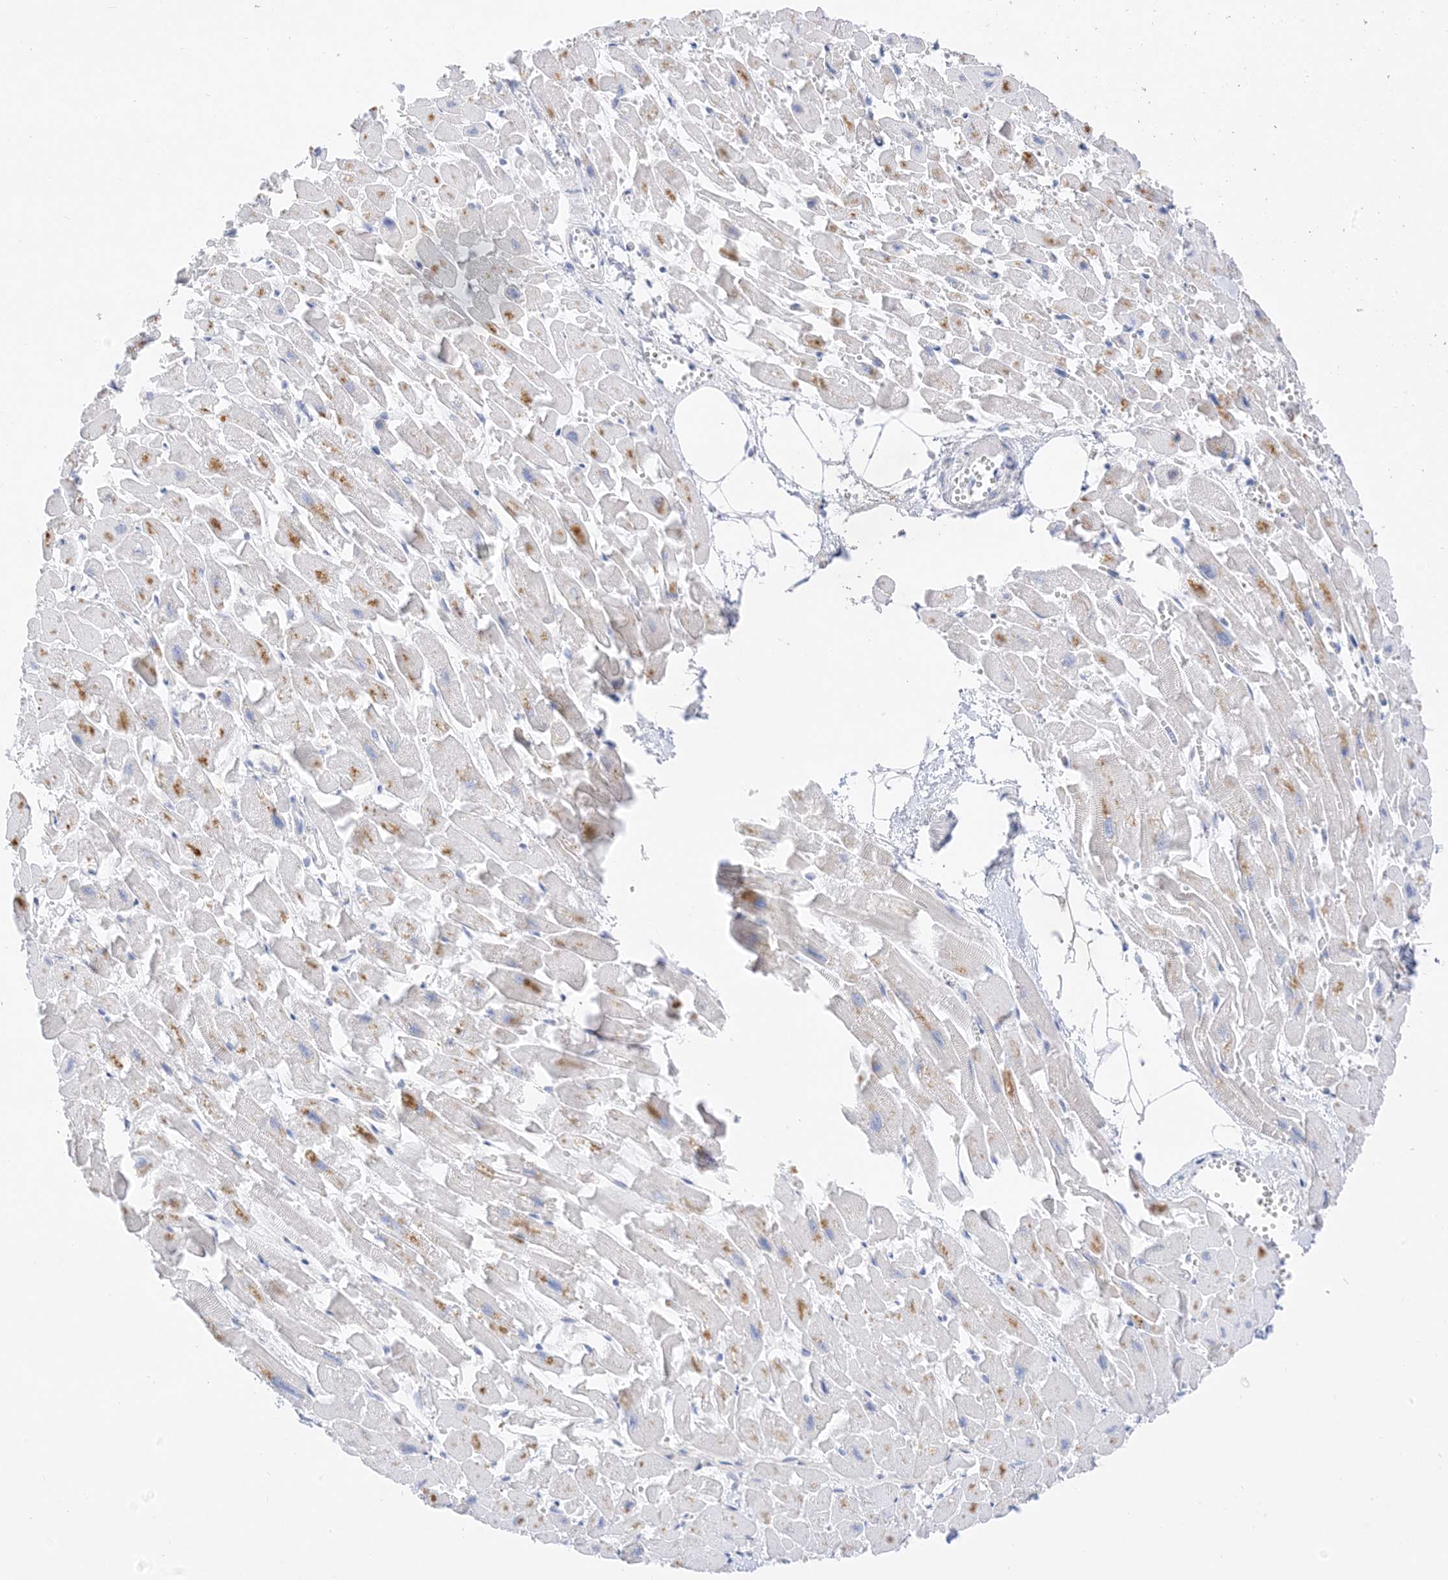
{"staining": {"intensity": "negative", "quantity": "none", "location": "none"}, "tissue": "heart muscle", "cell_type": "Cardiomyocytes", "image_type": "normal", "snomed": [{"axis": "morphology", "description": "Normal tissue, NOS"}, {"axis": "topography", "description": "Heart"}], "caption": "High magnification brightfield microscopy of benign heart muscle stained with DAB (3,3'-diaminobenzidine) (brown) and counterstained with hematoxylin (blue): cardiomyocytes show no significant staining. The staining is performed using DAB (3,3'-diaminobenzidine) brown chromogen with nuclei counter-stained in using hematoxylin.", "gene": "MUC17", "patient": {"sex": "female", "age": 64}}